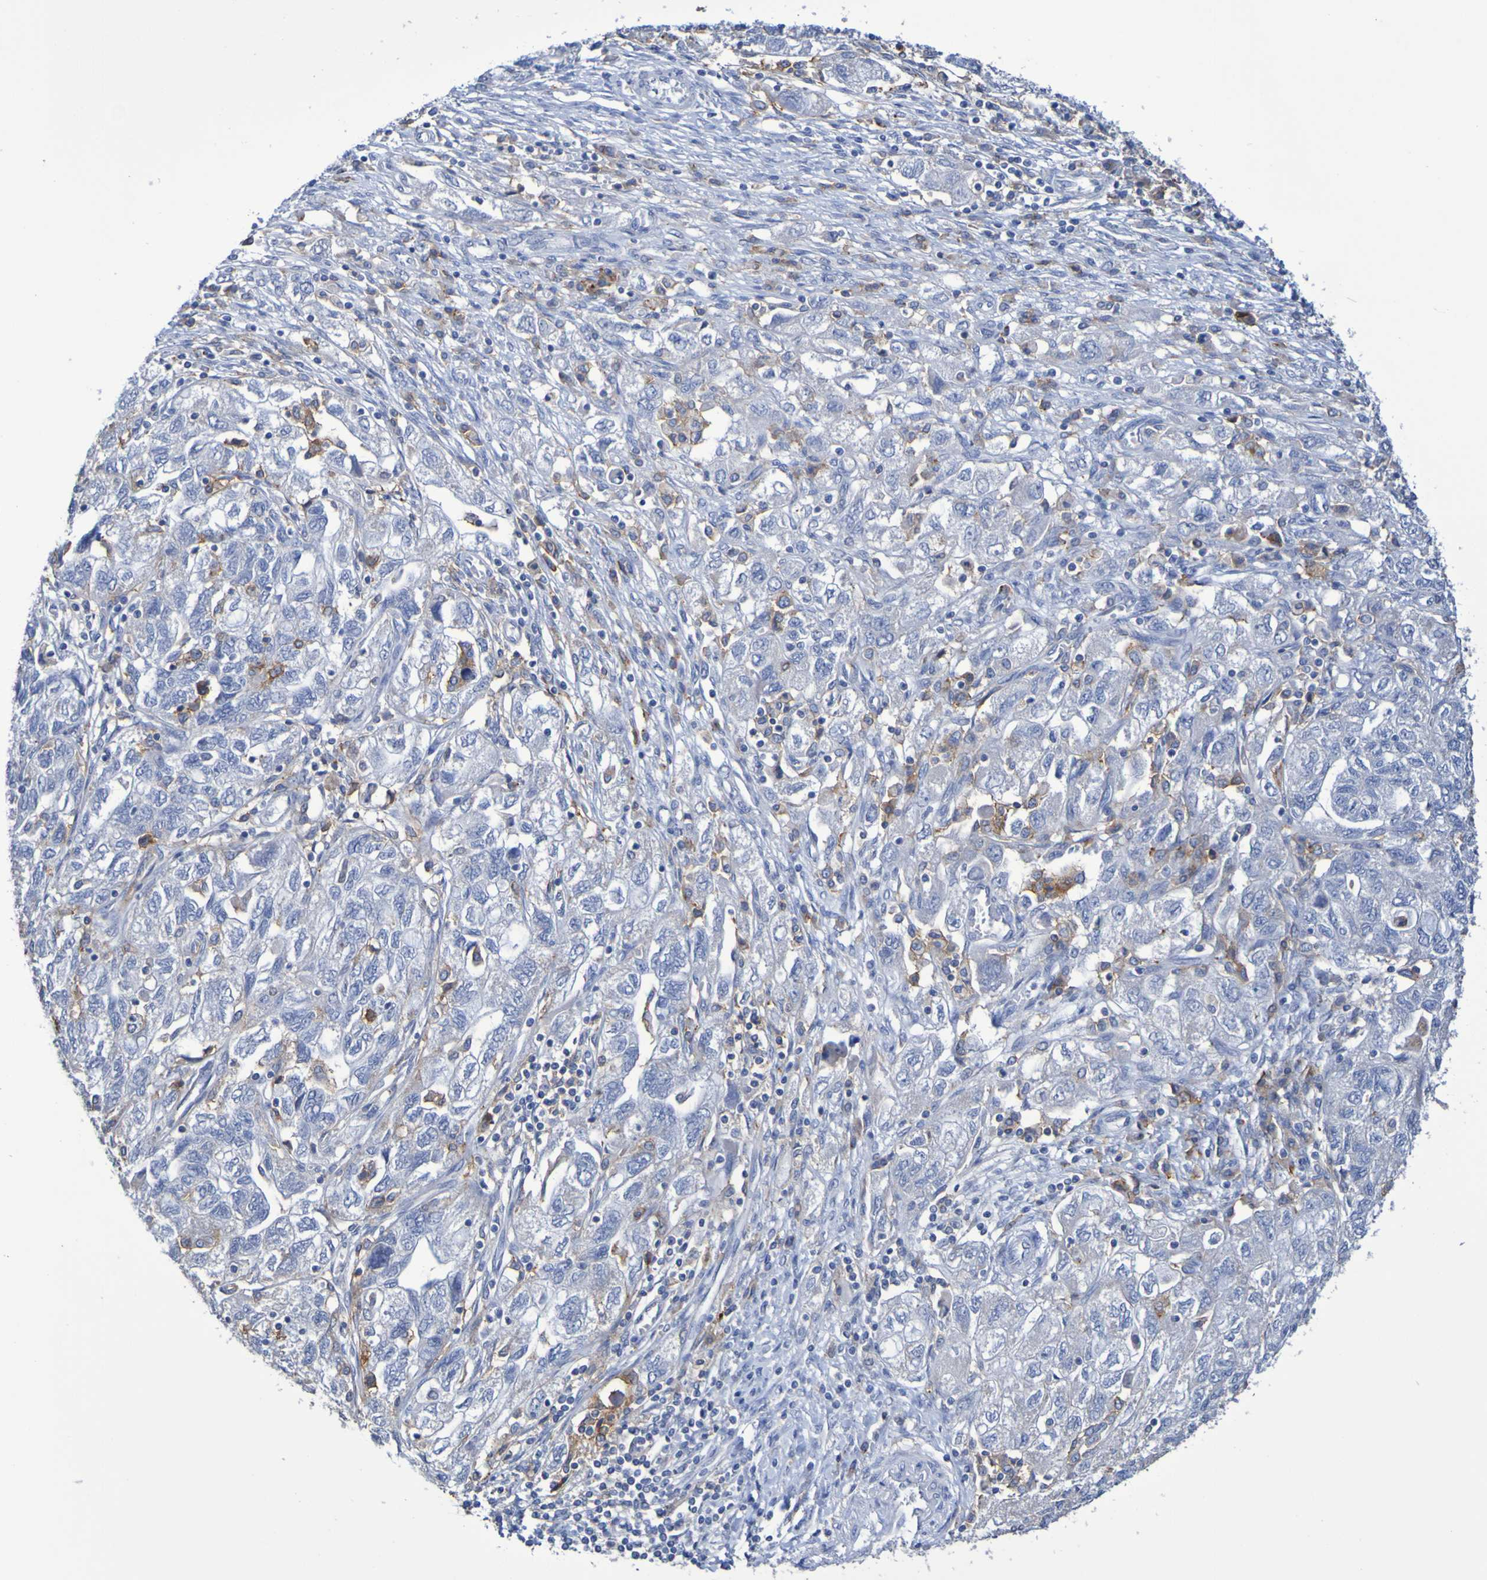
{"staining": {"intensity": "moderate", "quantity": "<25%", "location": "cytoplasmic/membranous"}, "tissue": "ovarian cancer", "cell_type": "Tumor cells", "image_type": "cancer", "snomed": [{"axis": "morphology", "description": "Carcinoma, NOS"}, {"axis": "morphology", "description": "Cystadenocarcinoma, serous, NOS"}, {"axis": "topography", "description": "Ovary"}], "caption": "The micrograph shows a brown stain indicating the presence of a protein in the cytoplasmic/membranous of tumor cells in carcinoma (ovarian).", "gene": "SLC3A2", "patient": {"sex": "female", "age": 69}}